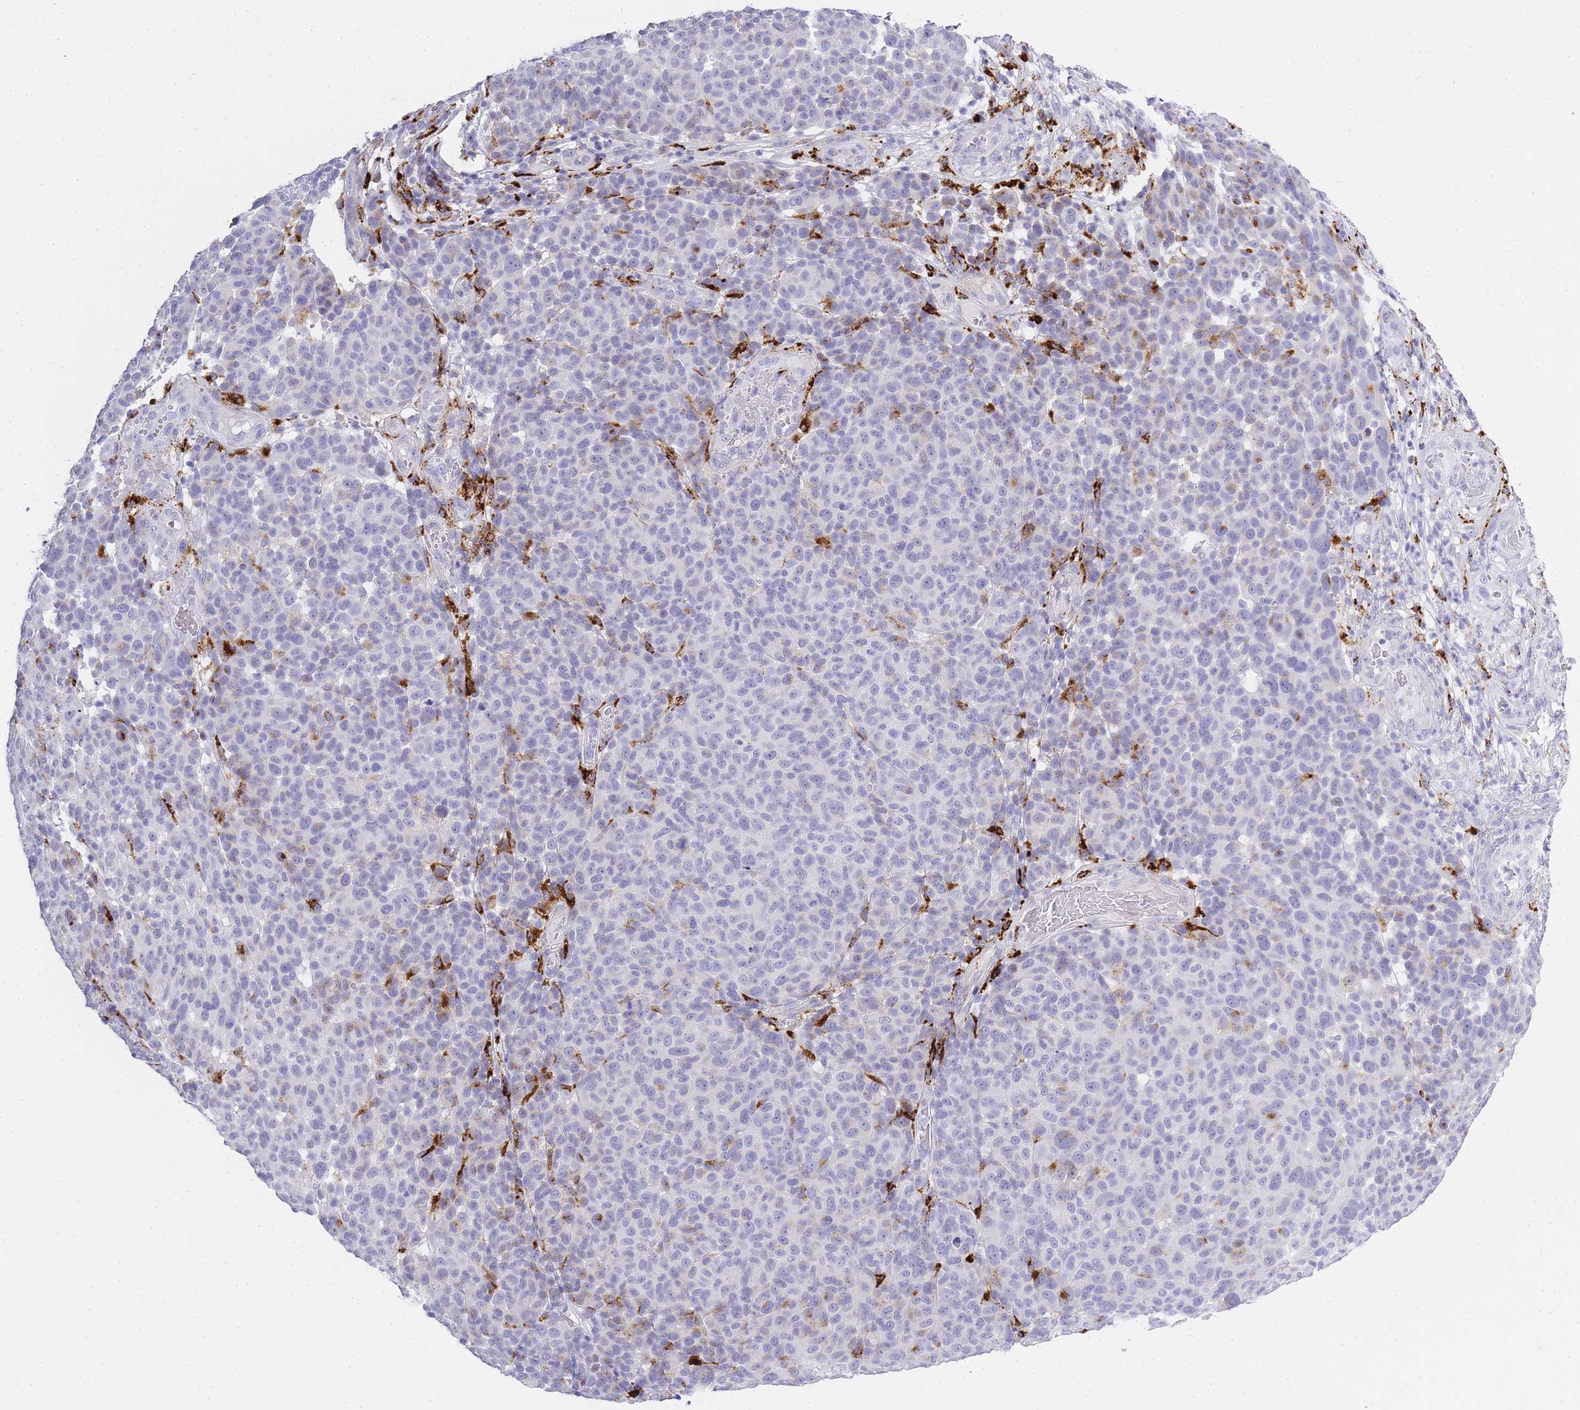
{"staining": {"intensity": "negative", "quantity": "none", "location": "none"}, "tissue": "melanoma", "cell_type": "Tumor cells", "image_type": "cancer", "snomed": [{"axis": "morphology", "description": "Malignant melanoma, NOS"}, {"axis": "topography", "description": "Skin"}], "caption": "The photomicrograph exhibits no staining of tumor cells in melanoma.", "gene": "RHO", "patient": {"sex": "male", "age": 49}}